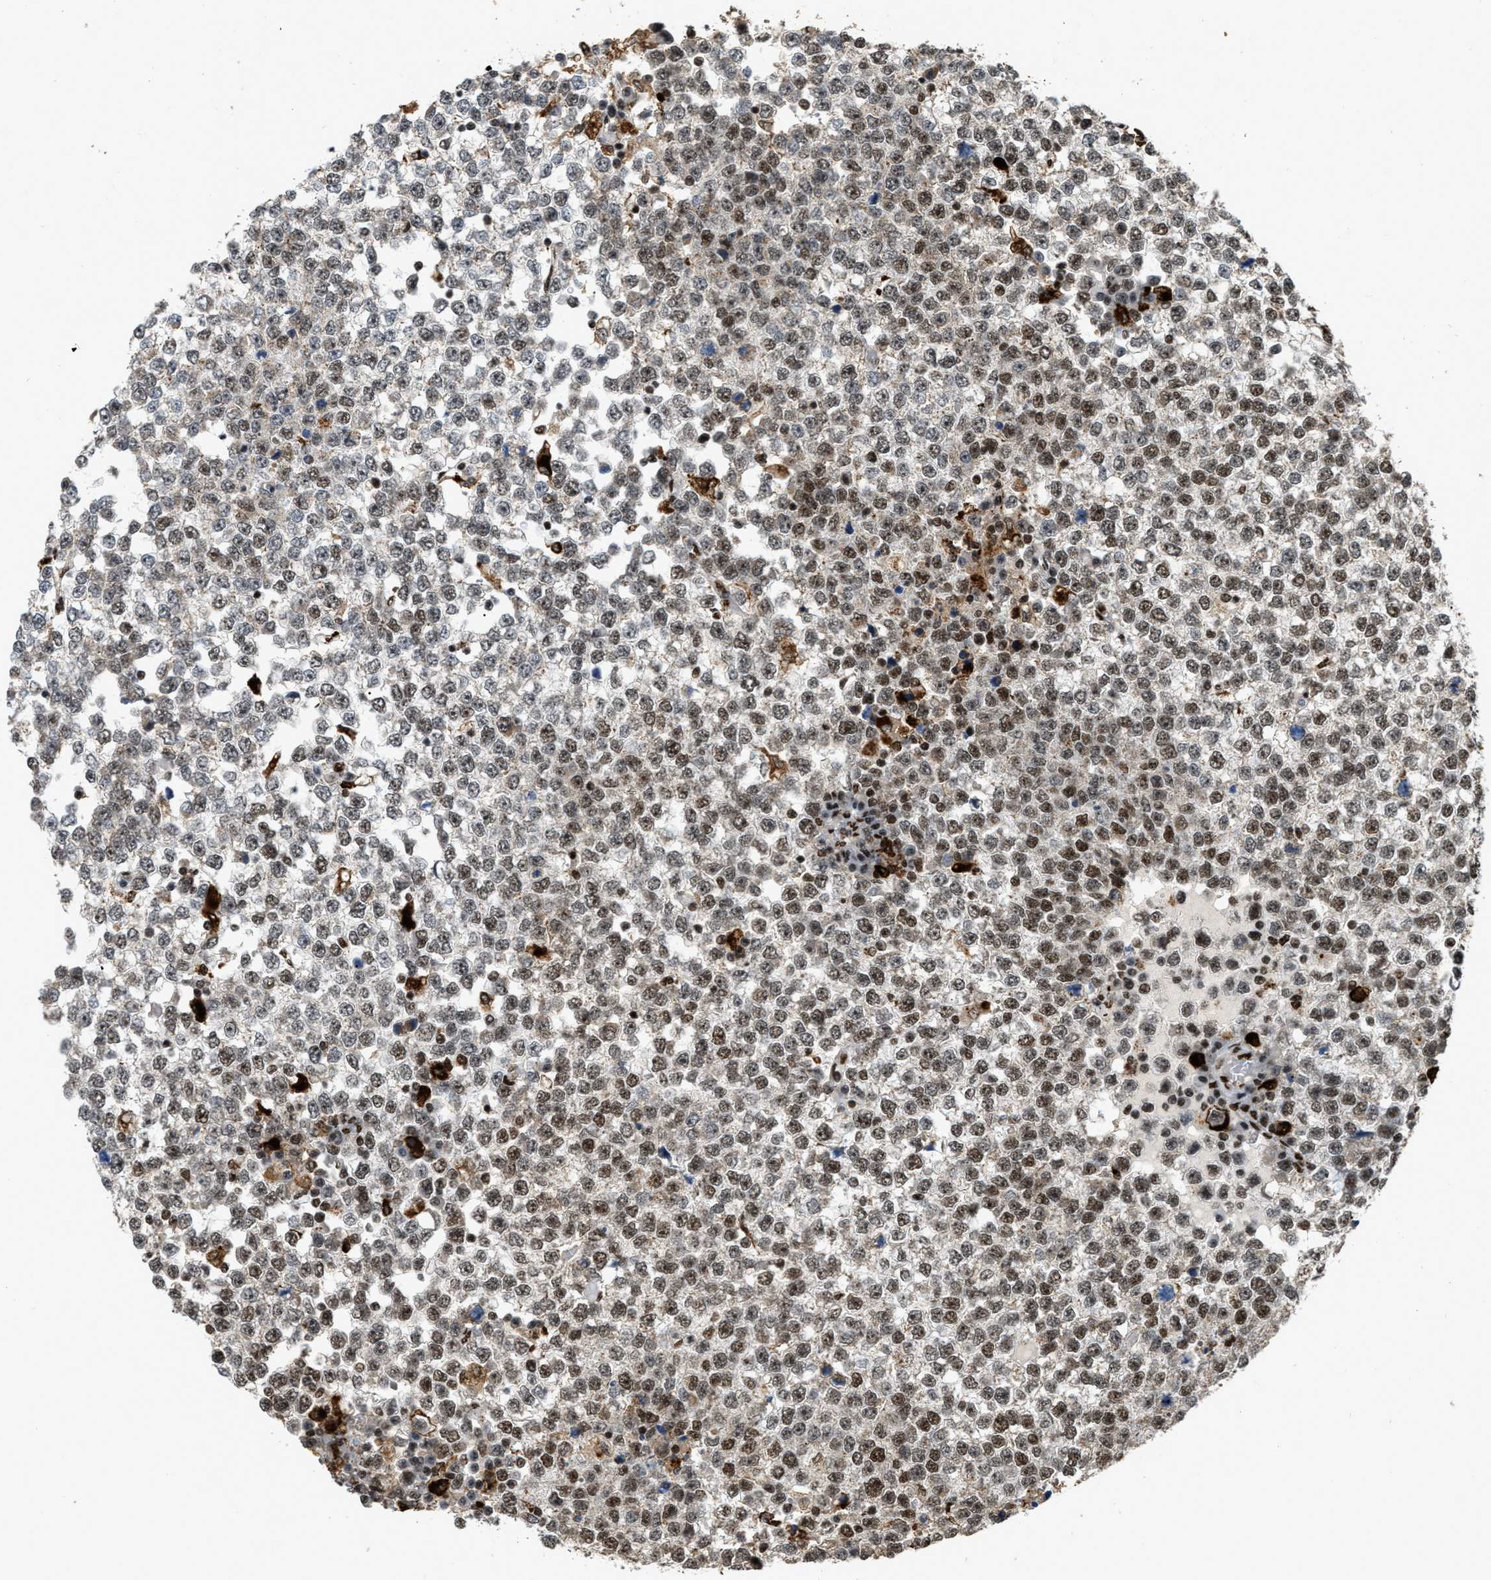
{"staining": {"intensity": "moderate", "quantity": ">75%", "location": "cytoplasmic/membranous,nuclear"}, "tissue": "testis cancer", "cell_type": "Tumor cells", "image_type": "cancer", "snomed": [{"axis": "morphology", "description": "Seminoma, NOS"}, {"axis": "topography", "description": "Testis"}], "caption": "High-power microscopy captured an immunohistochemistry (IHC) photomicrograph of testis cancer (seminoma), revealing moderate cytoplasmic/membranous and nuclear expression in about >75% of tumor cells. (Brightfield microscopy of DAB IHC at high magnification).", "gene": "NUMA1", "patient": {"sex": "male", "age": 65}}